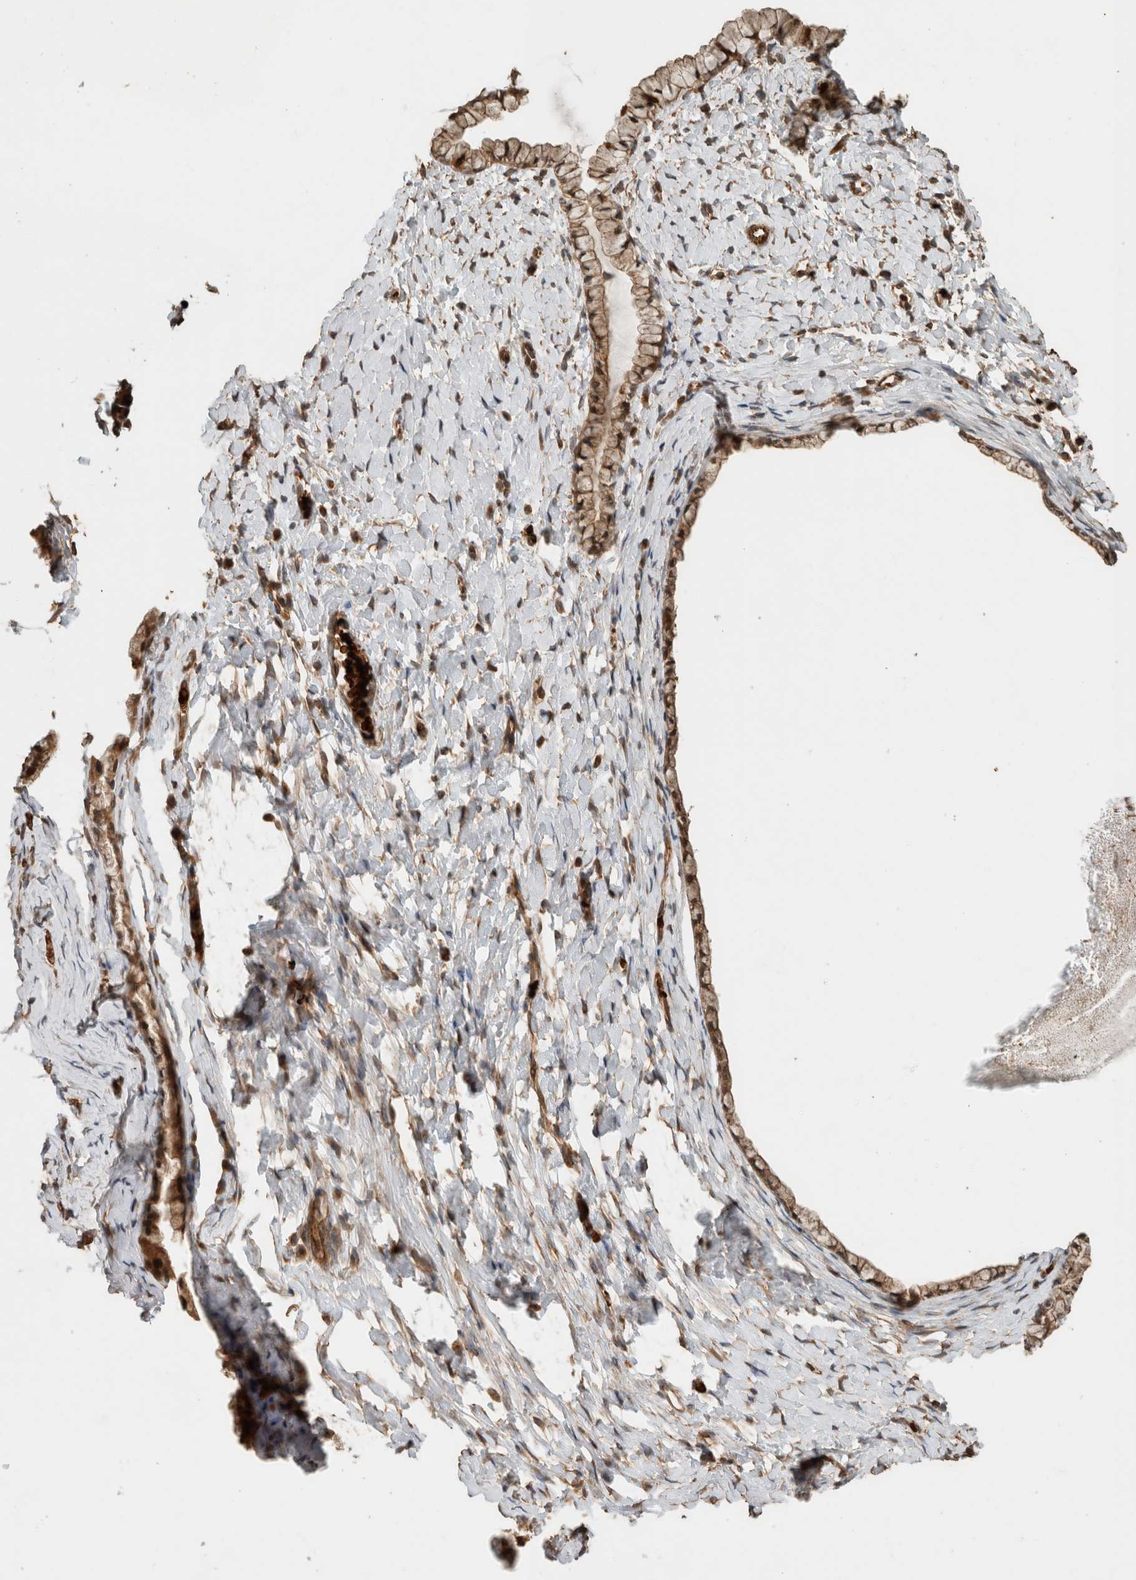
{"staining": {"intensity": "moderate", "quantity": ">75%", "location": "cytoplasmic/membranous"}, "tissue": "cervix", "cell_type": "Glandular cells", "image_type": "normal", "snomed": [{"axis": "morphology", "description": "Normal tissue, NOS"}, {"axis": "topography", "description": "Cervix"}], "caption": "Immunohistochemistry (IHC) staining of normal cervix, which exhibits medium levels of moderate cytoplasmic/membranous expression in approximately >75% of glandular cells indicating moderate cytoplasmic/membranous protein positivity. The staining was performed using DAB (3,3'-diaminobenzidine) (brown) for protein detection and nuclei were counterstained in hematoxylin (blue).", "gene": "OTUD6B", "patient": {"sex": "female", "age": 72}}